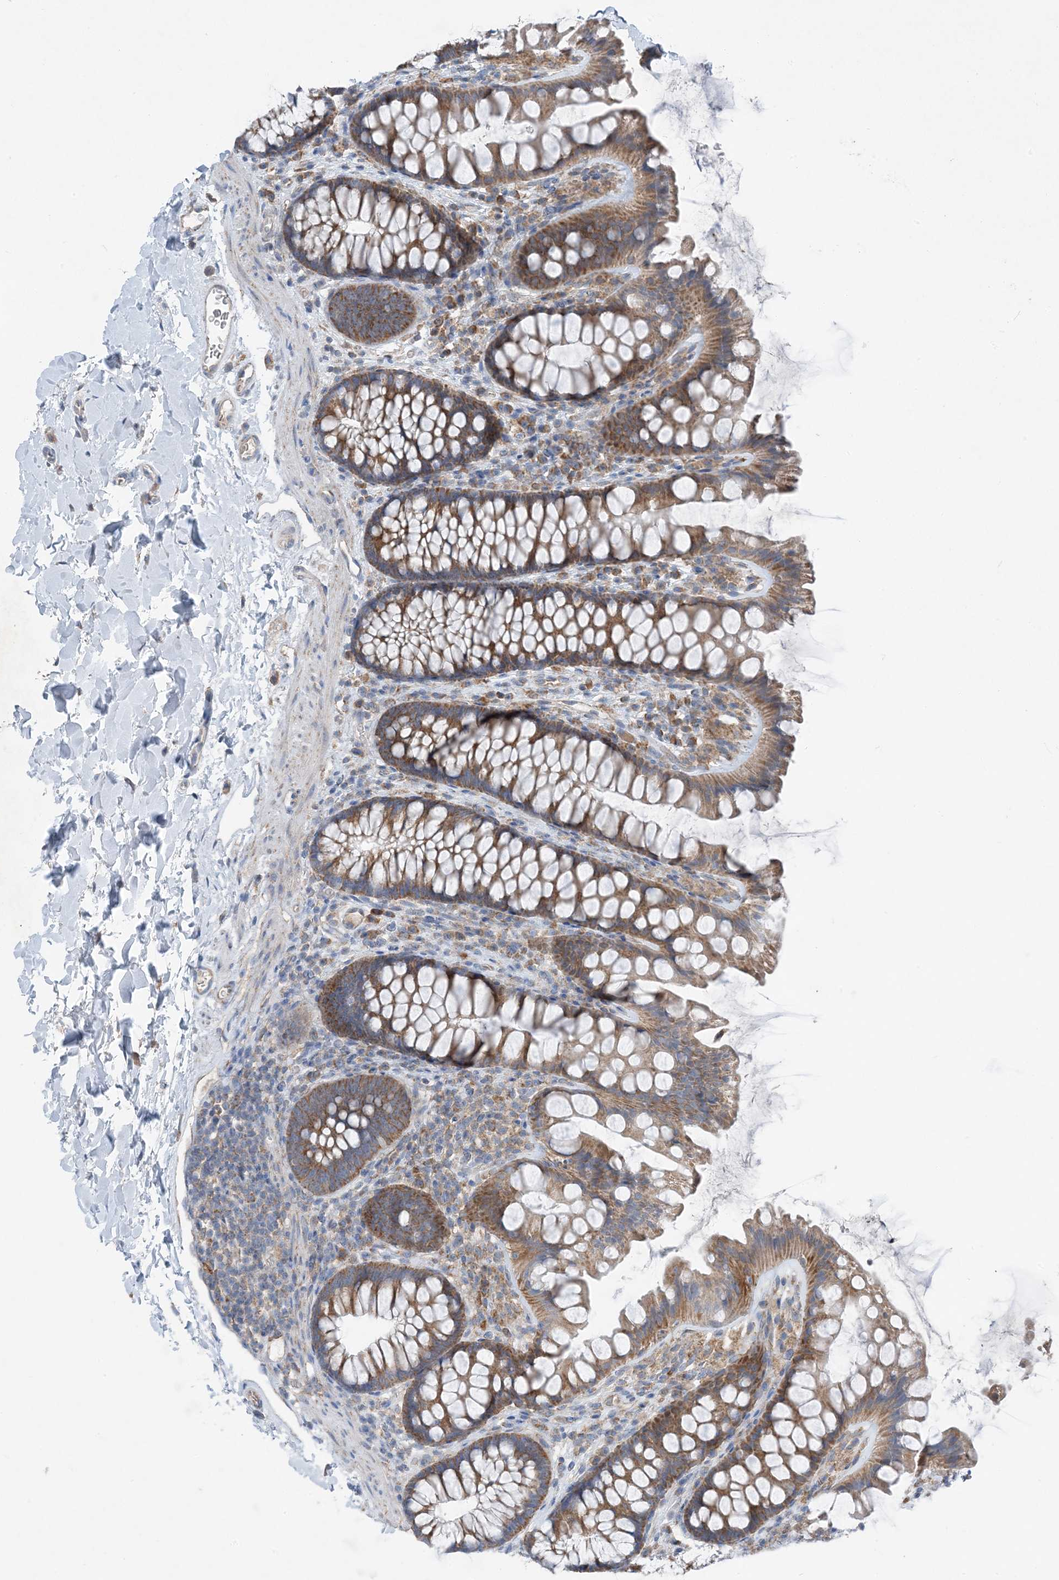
{"staining": {"intensity": "weak", "quantity": "25%-75%", "location": "cytoplasmic/membranous"}, "tissue": "colon", "cell_type": "Endothelial cells", "image_type": "normal", "snomed": [{"axis": "morphology", "description": "Normal tissue, NOS"}, {"axis": "topography", "description": "Colon"}], "caption": "Brown immunohistochemical staining in unremarkable colon exhibits weak cytoplasmic/membranous positivity in approximately 25%-75% of endothelial cells.", "gene": "DHX30", "patient": {"sex": "female", "age": 62}}